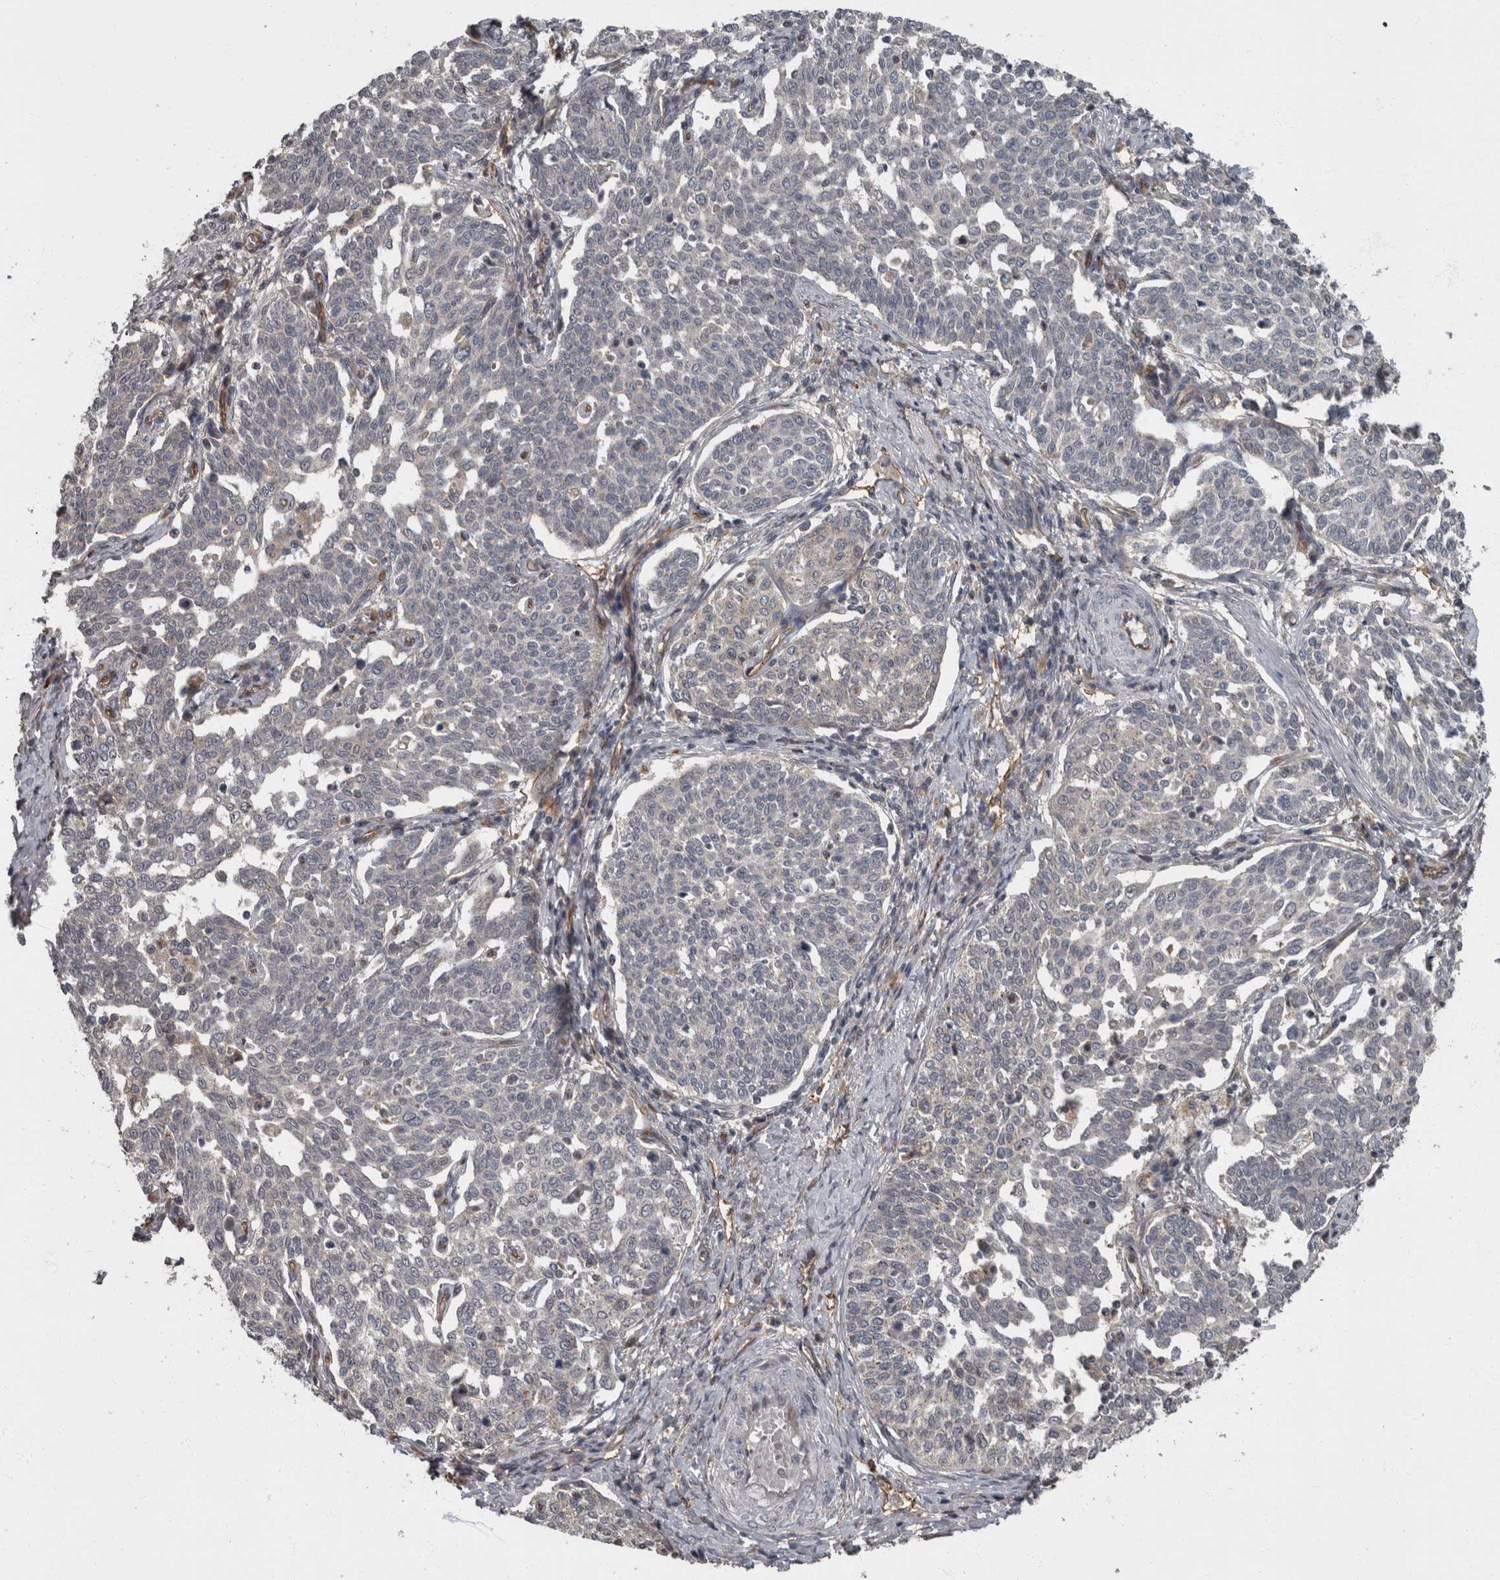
{"staining": {"intensity": "negative", "quantity": "none", "location": "none"}, "tissue": "cervical cancer", "cell_type": "Tumor cells", "image_type": "cancer", "snomed": [{"axis": "morphology", "description": "Squamous cell carcinoma, NOS"}, {"axis": "topography", "description": "Cervix"}], "caption": "Image shows no significant protein expression in tumor cells of cervical cancer (squamous cell carcinoma). Nuclei are stained in blue.", "gene": "VEGFD", "patient": {"sex": "female", "age": 34}}